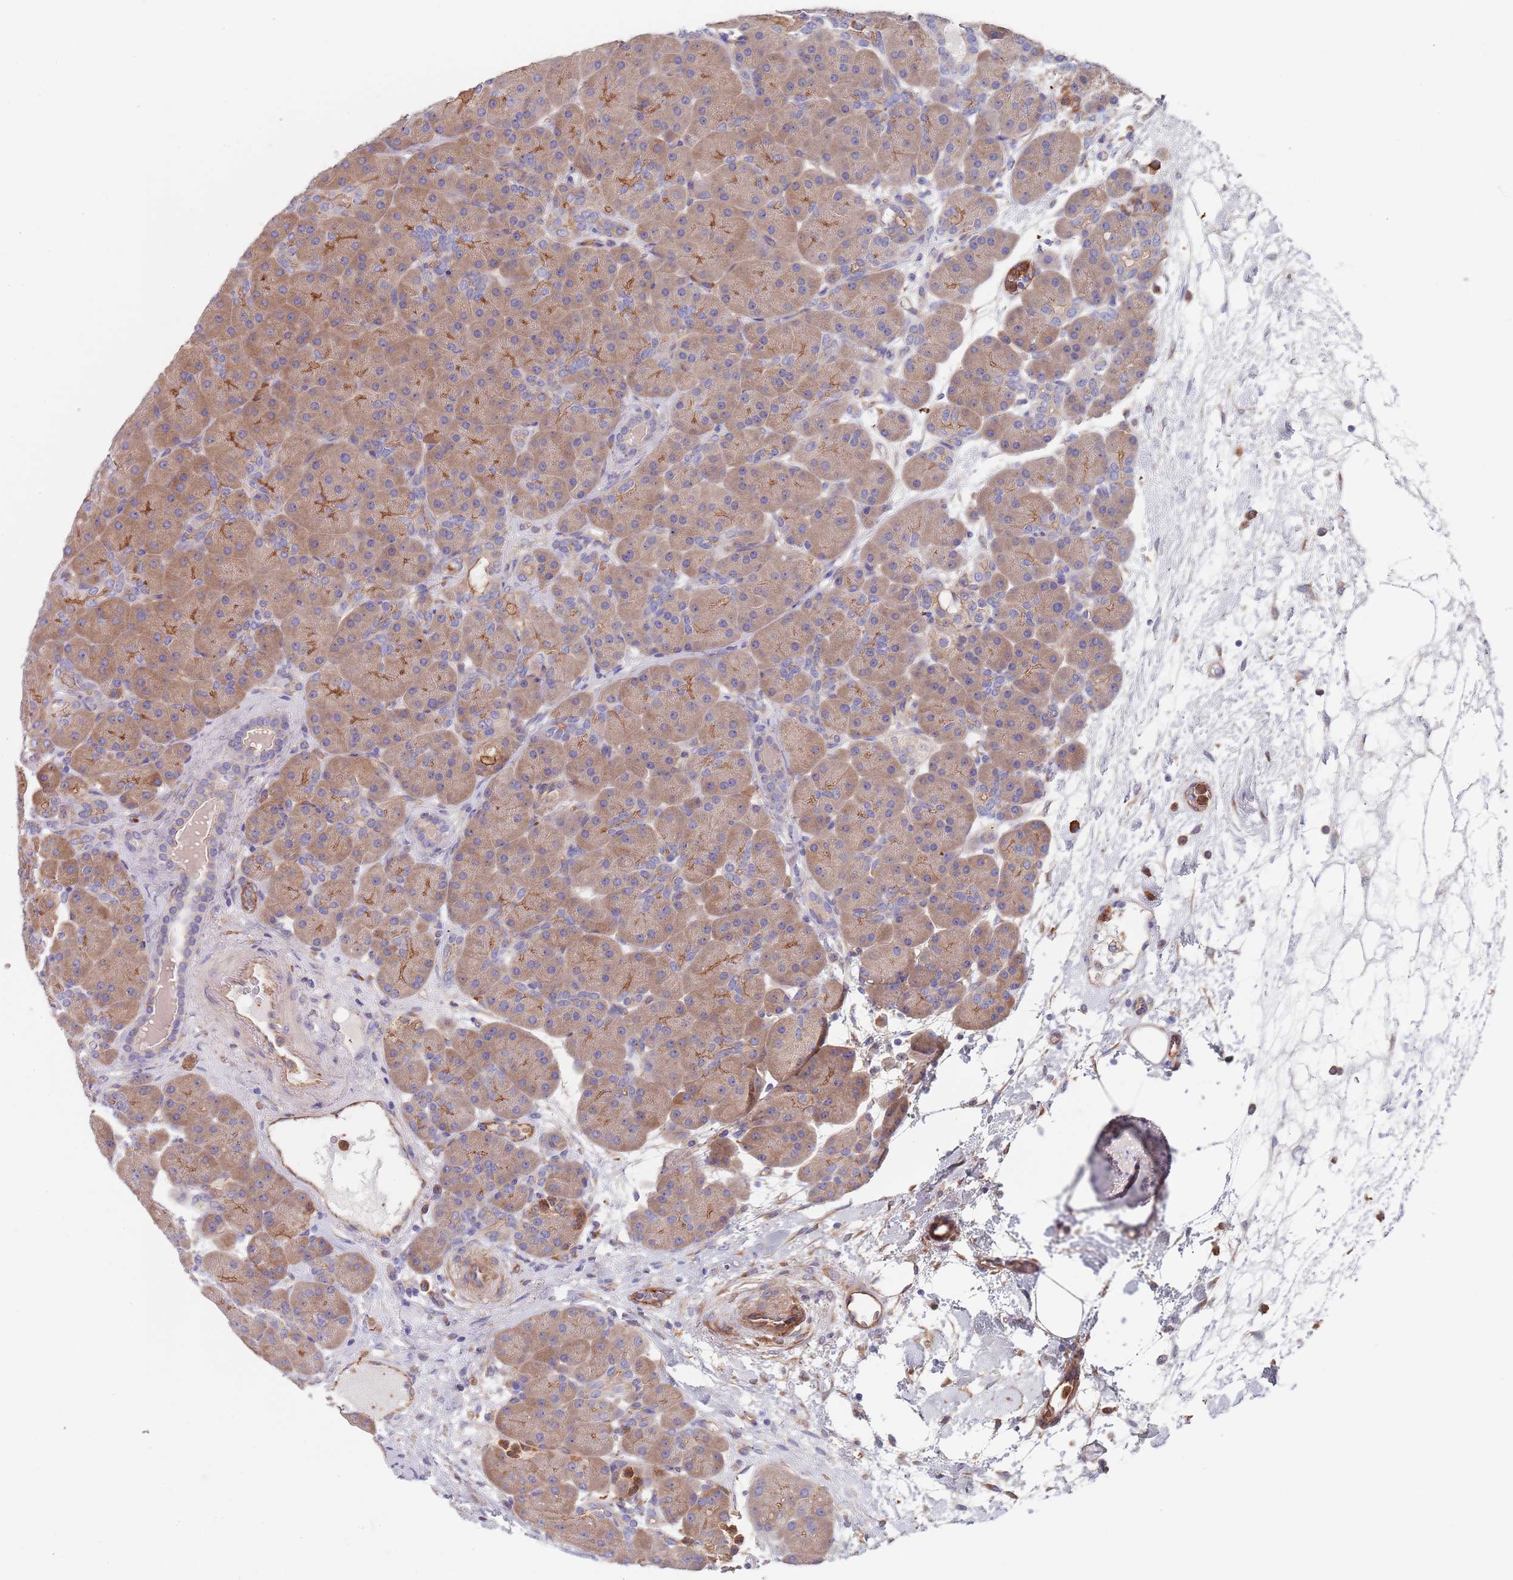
{"staining": {"intensity": "moderate", "quantity": "25%-75%", "location": "cytoplasmic/membranous"}, "tissue": "pancreas", "cell_type": "Exocrine glandular cells", "image_type": "normal", "snomed": [{"axis": "morphology", "description": "Normal tissue, NOS"}, {"axis": "topography", "description": "Pancreas"}], "caption": "An immunohistochemistry (IHC) histopathology image of normal tissue is shown. Protein staining in brown shows moderate cytoplasmic/membranous positivity in pancreas within exocrine glandular cells.", "gene": "DCUN1D3", "patient": {"sex": "male", "age": 66}}